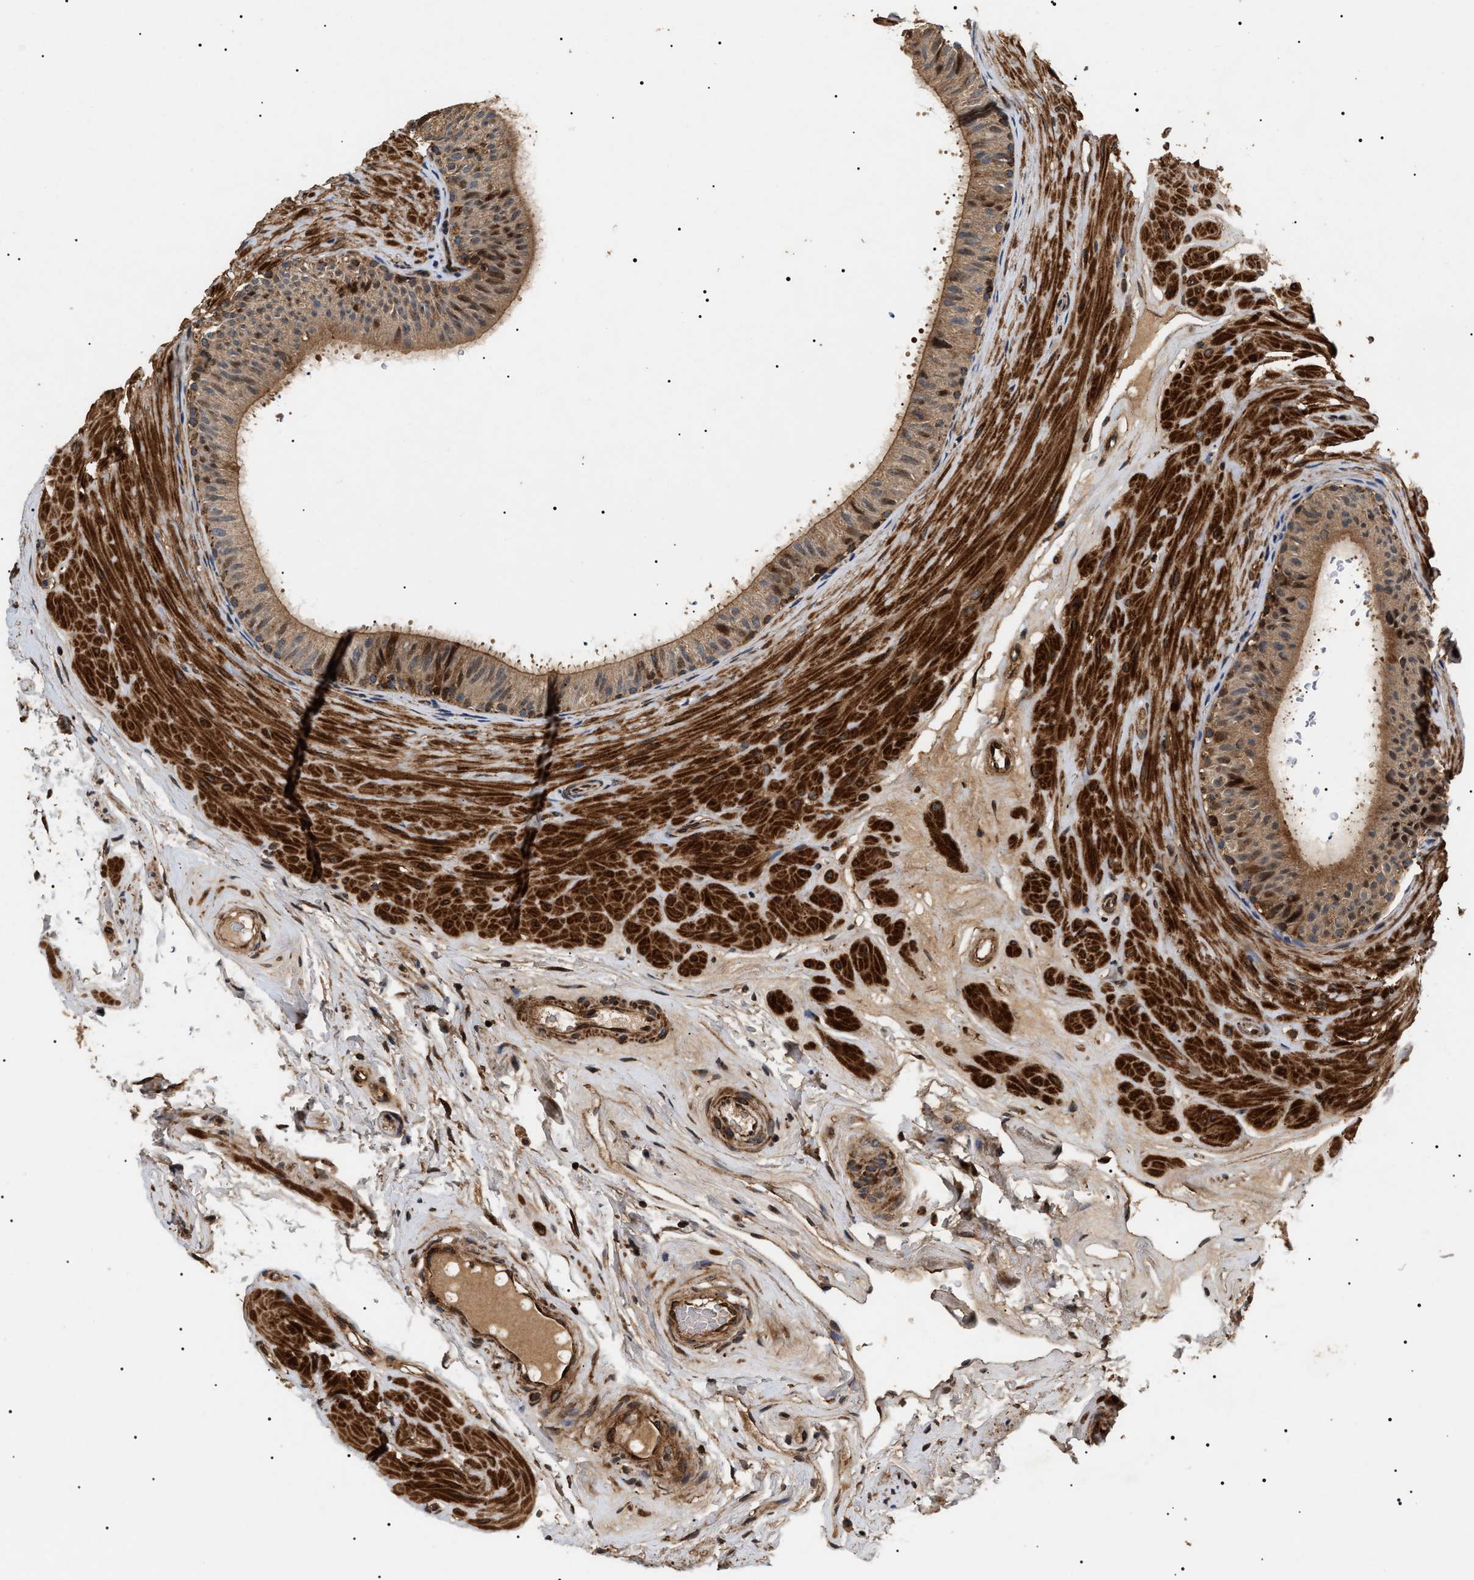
{"staining": {"intensity": "moderate", "quantity": ">75%", "location": "cytoplasmic/membranous,nuclear"}, "tissue": "epididymis", "cell_type": "Glandular cells", "image_type": "normal", "snomed": [{"axis": "morphology", "description": "Normal tissue, NOS"}, {"axis": "topography", "description": "Epididymis"}], "caption": "Immunohistochemistry of normal epididymis exhibits medium levels of moderate cytoplasmic/membranous,nuclear expression in approximately >75% of glandular cells.", "gene": "ZBTB26", "patient": {"sex": "male", "age": 34}}